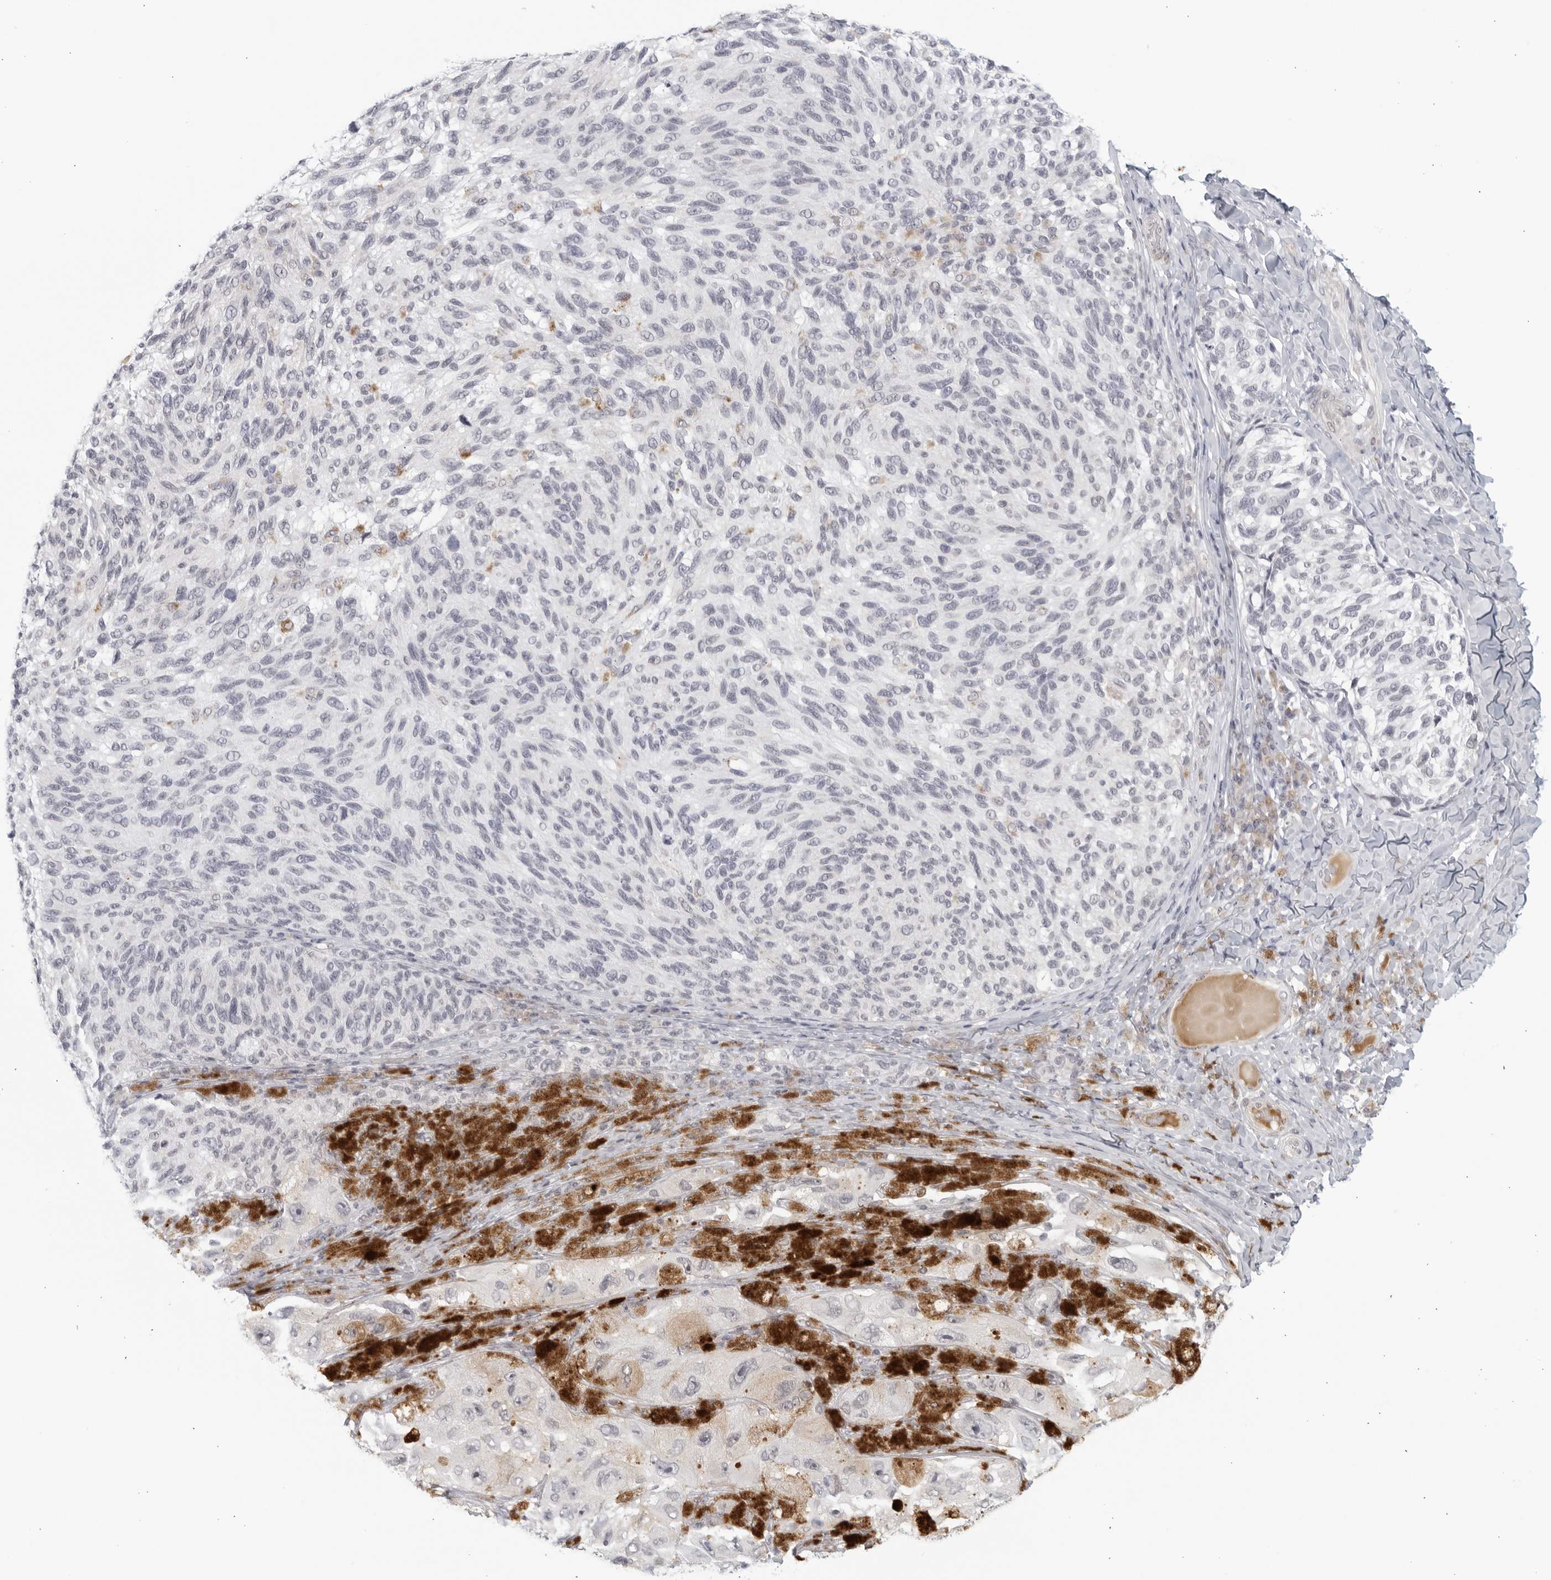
{"staining": {"intensity": "negative", "quantity": "none", "location": "none"}, "tissue": "melanoma", "cell_type": "Tumor cells", "image_type": "cancer", "snomed": [{"axis": "morphology", "description": "Malignant melanoma, NOS"}, {"axis": "topography", "description": "Skin"}], "caption": "Malignant melanoma was stained to show a protein in brown. There is no significant staining in tumor cells.", "gene": "WDTC1", "patient": {"sex": "female", "age": 73}}